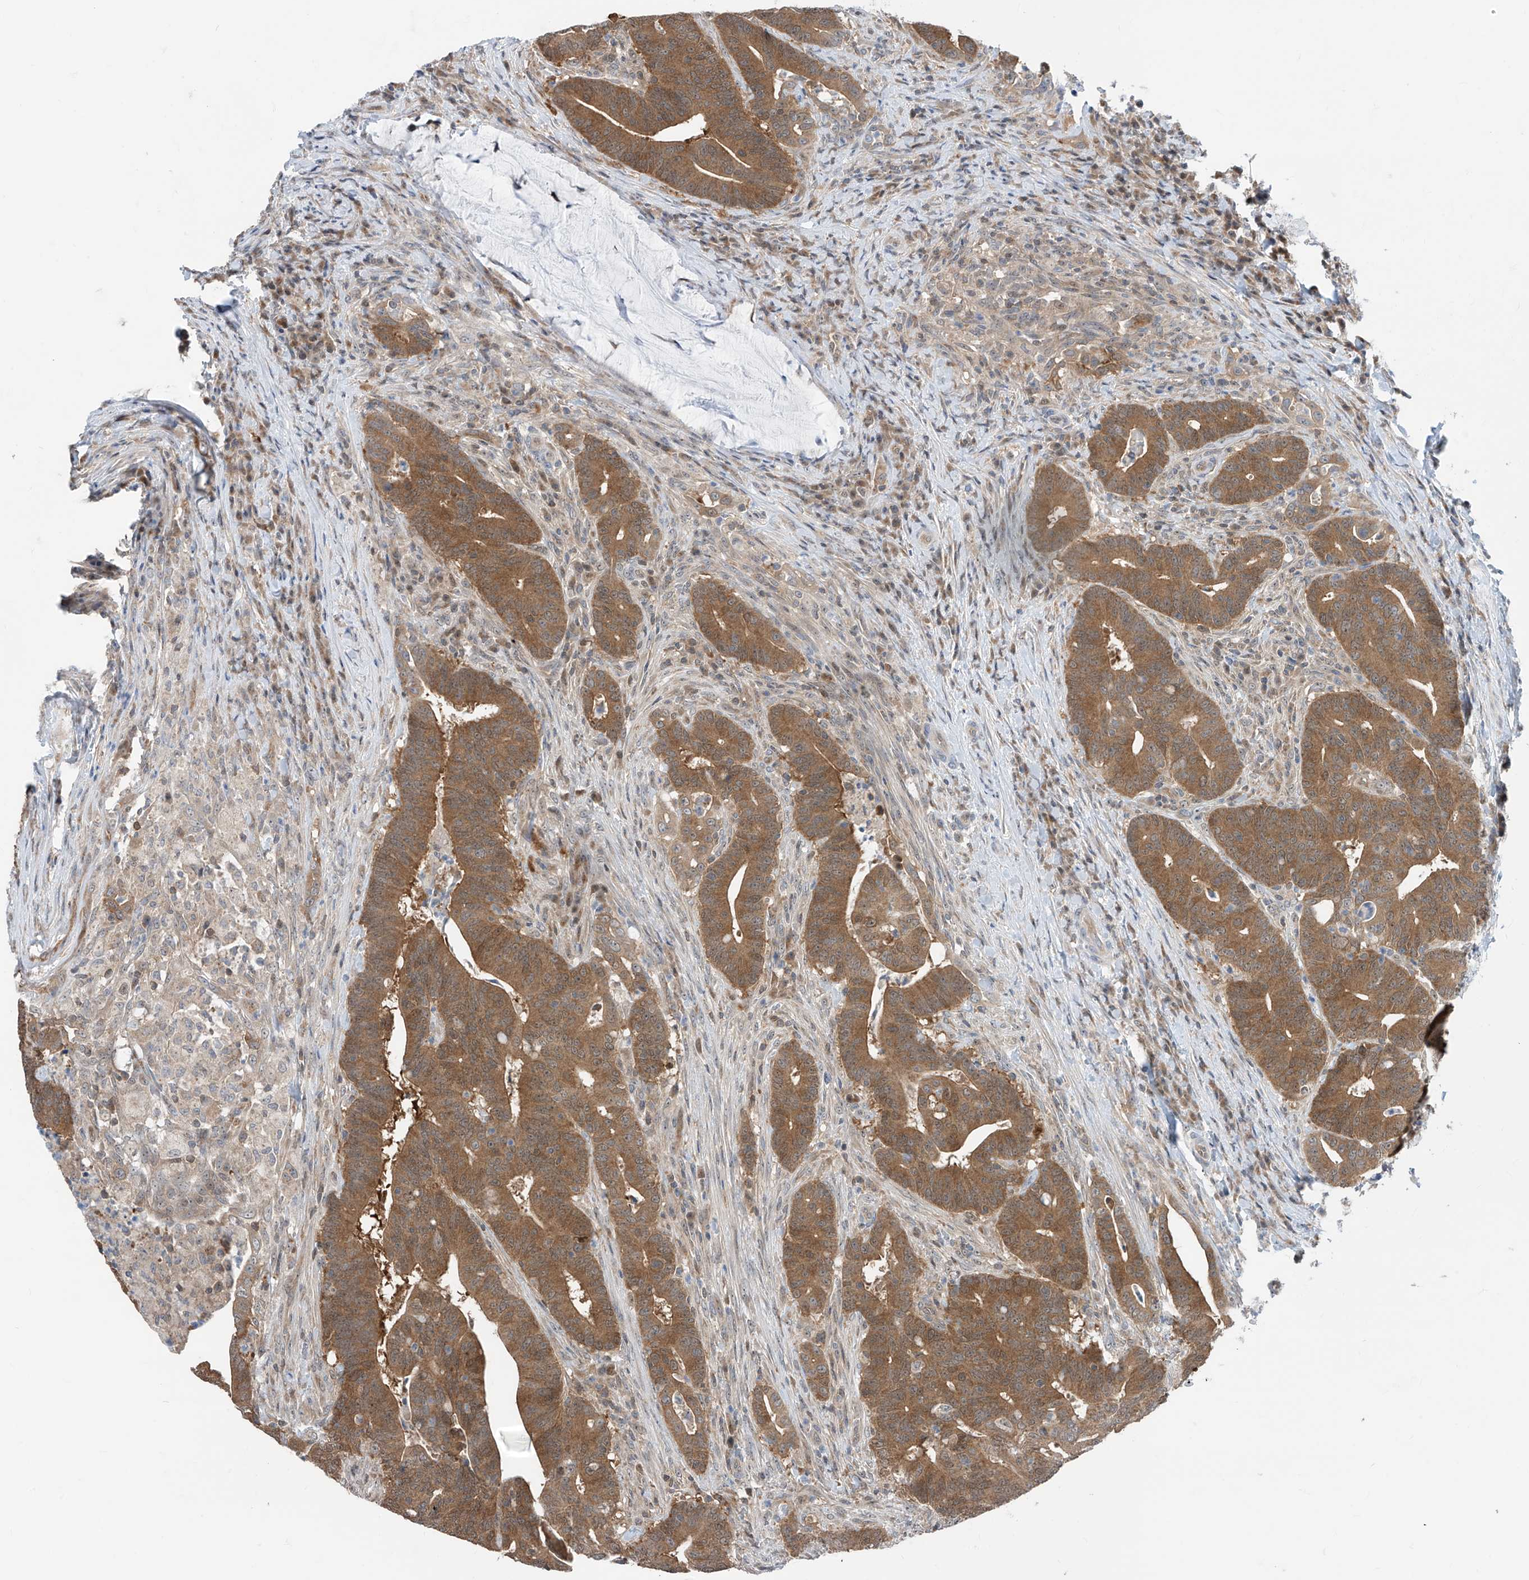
{"staining": {"intensity": "moderate", "quantity": ">75%", "location": "cytoplasmic/membranous"}, "tissue": "colorectal cancer", "cell_type": "Tumor cells", "image_type": "cancer", "snomed": [{"axis": "morphology", "description": "Adenocarcinoma, NOS"}, {"axis": "topography", "description": "Colon"}], "caption": "Immunohistochemical staining of adenocarcinoma (colorectal) exhibits medium levels of moderate cytoplasmic/membranous expression in approximately >75% of tumor cells. Ihc stains the protein of interest in brown and the nuclei are stained blue.", "gene": "TTC38", "patient": {"sex": "female", "age": 66}}